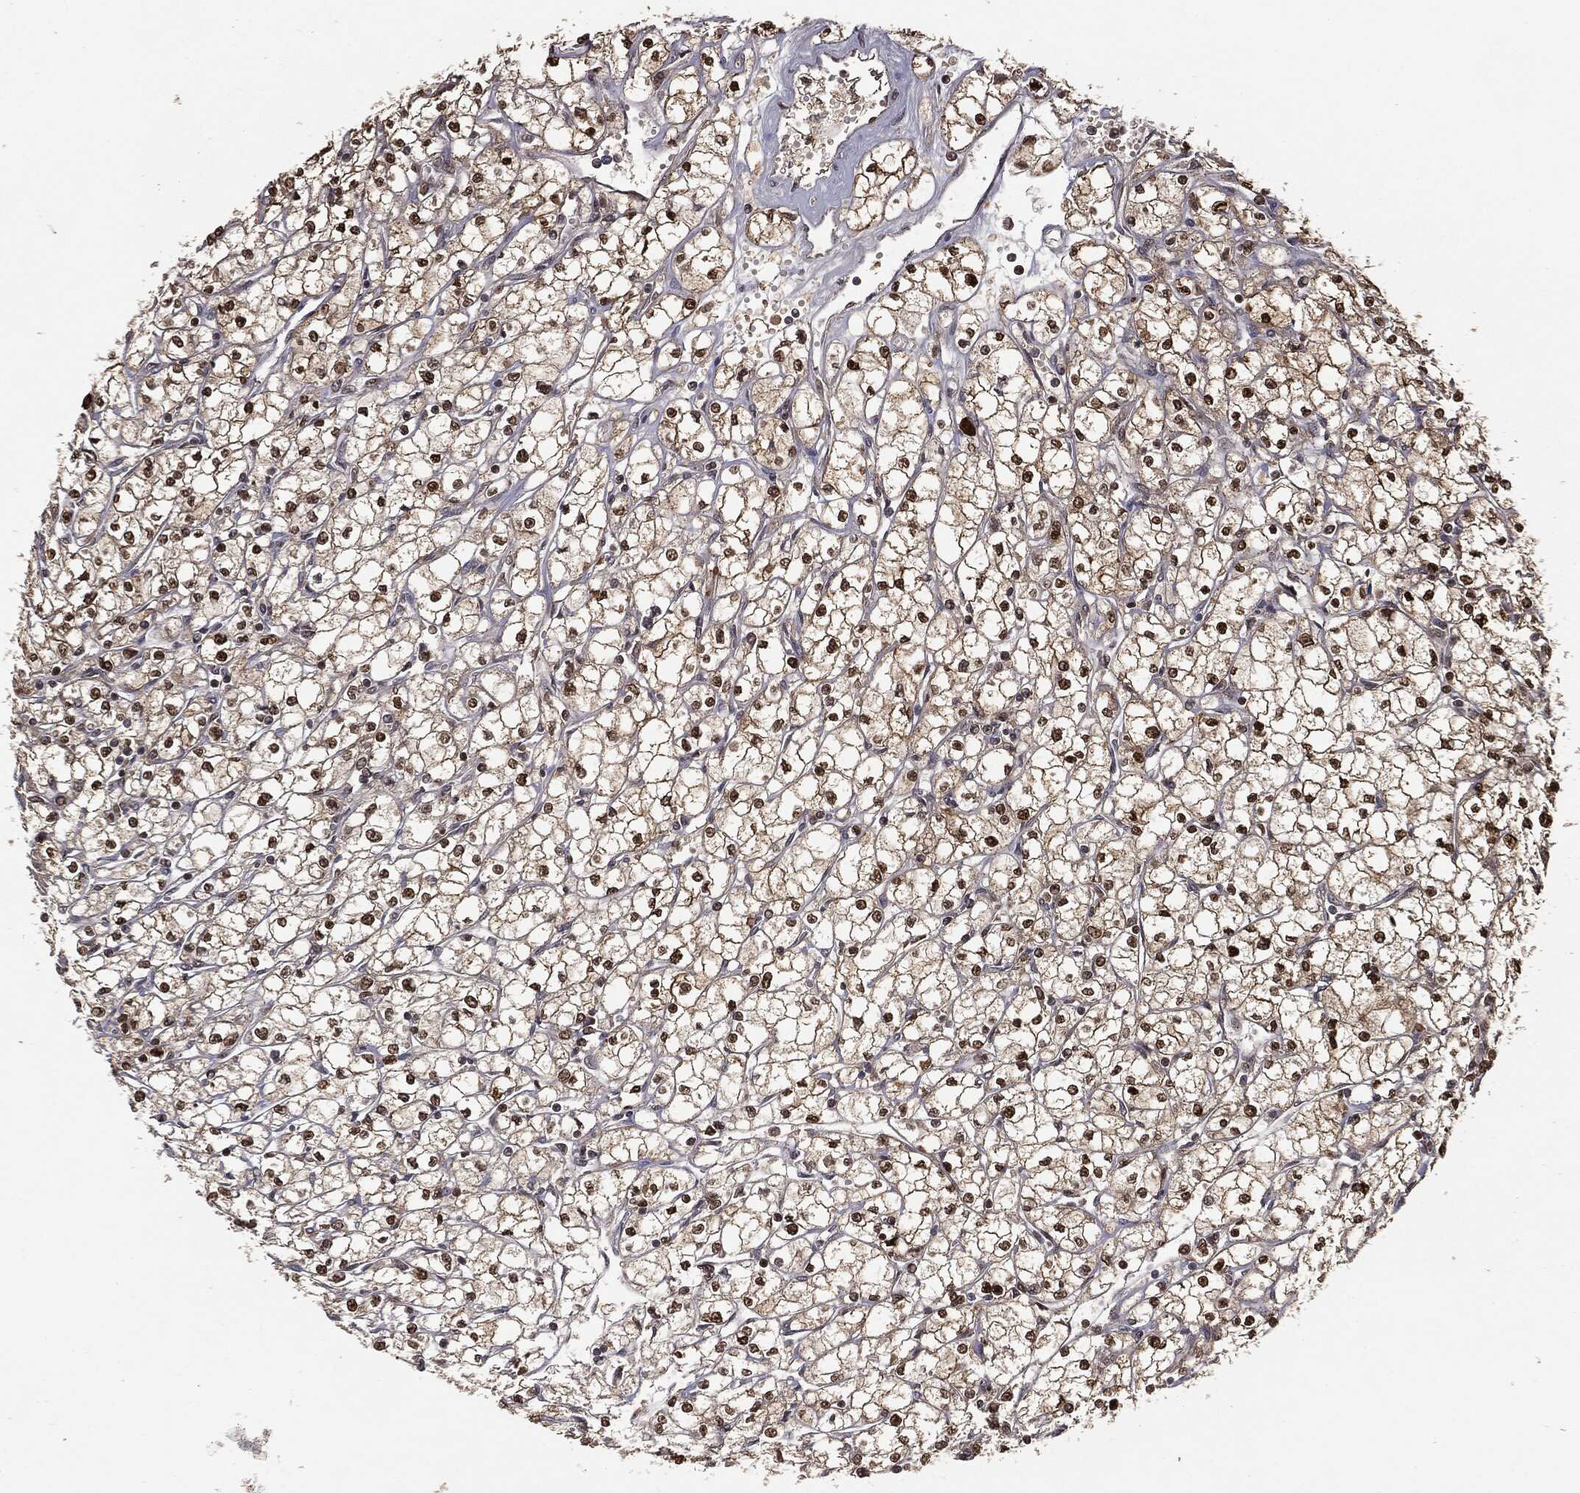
{"staining": {"intensity": "strong", "quantity": ">75%", "location": "cytoplasmic/membranous,nuclear"}, "tissue": "renal cancer", "cell_type": "Tumor cells", "image_type": "cancer", "snomed": [{"axis": "morphology", "description": "Adenocarcinoma, NOS"}, {"axis": "topography", "description": "Kidney"}], "caption": "A brown stain labels strong cytoplasmic/membranous and nuclear staining of a protein in renal cancer tumor cells.", "gene": "ZNHIT6", "patient": {"sex": "male", "age": 67}}